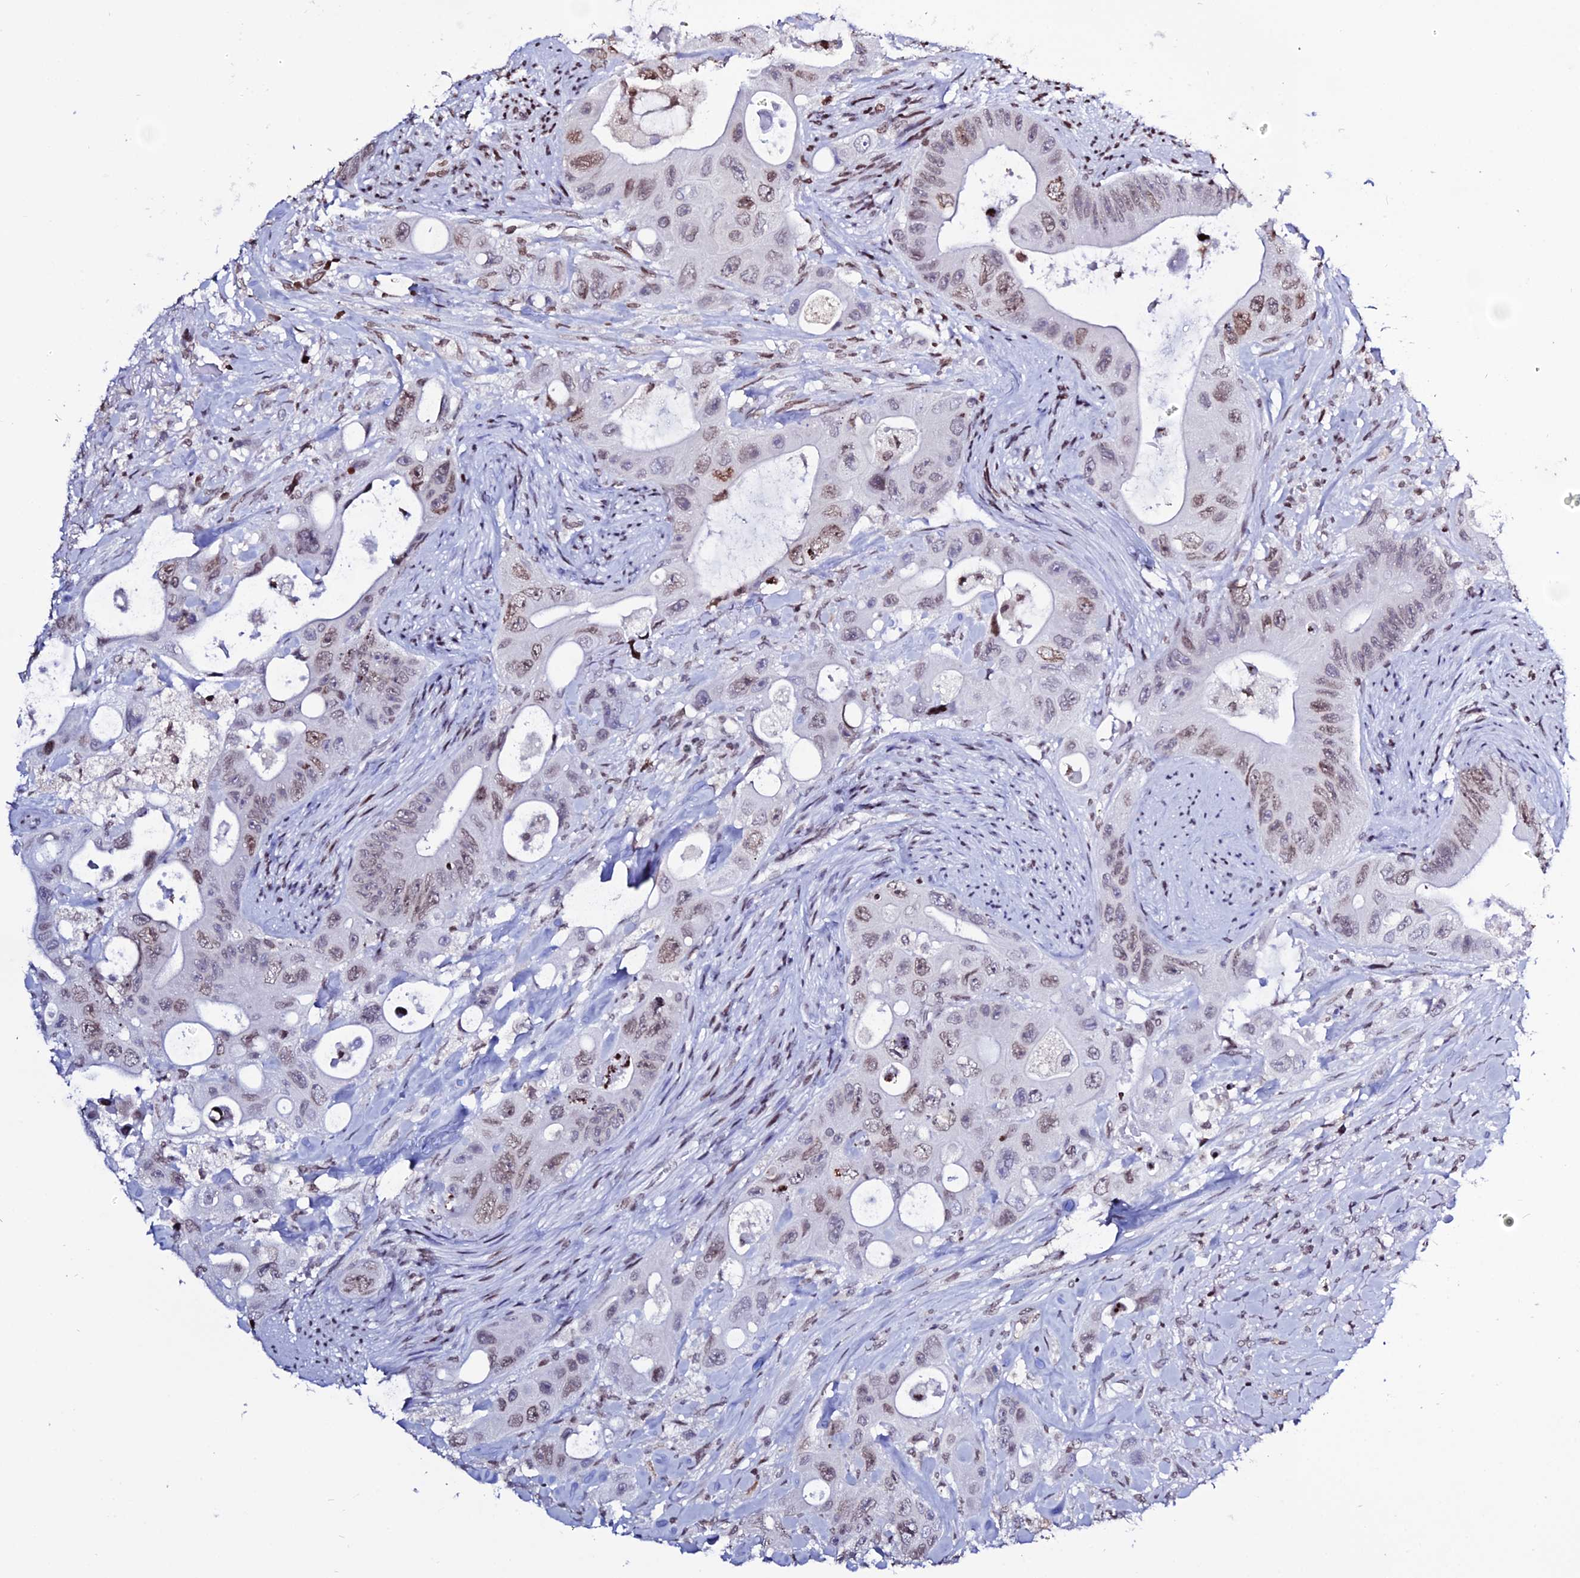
{"staining": {"intensity": "moderate", "quantity": ">75%", "location": "nuclear"}, "tissue": "colorectal cancer", "cell_type": "Tumor cells", "image_type": "cancer", "snomed": [{"axis": "morphology", "description": "Adenocarcinoma, NOS"}, {"axis": "topography", "description": "Colon"}], "caption": "An image of human colorectal cancer stained for a protein displays moderate nuclear brown staining in tumor cells.", "gene": "MACROH2A2", "patient": {"sex": "female", "age": 46}}